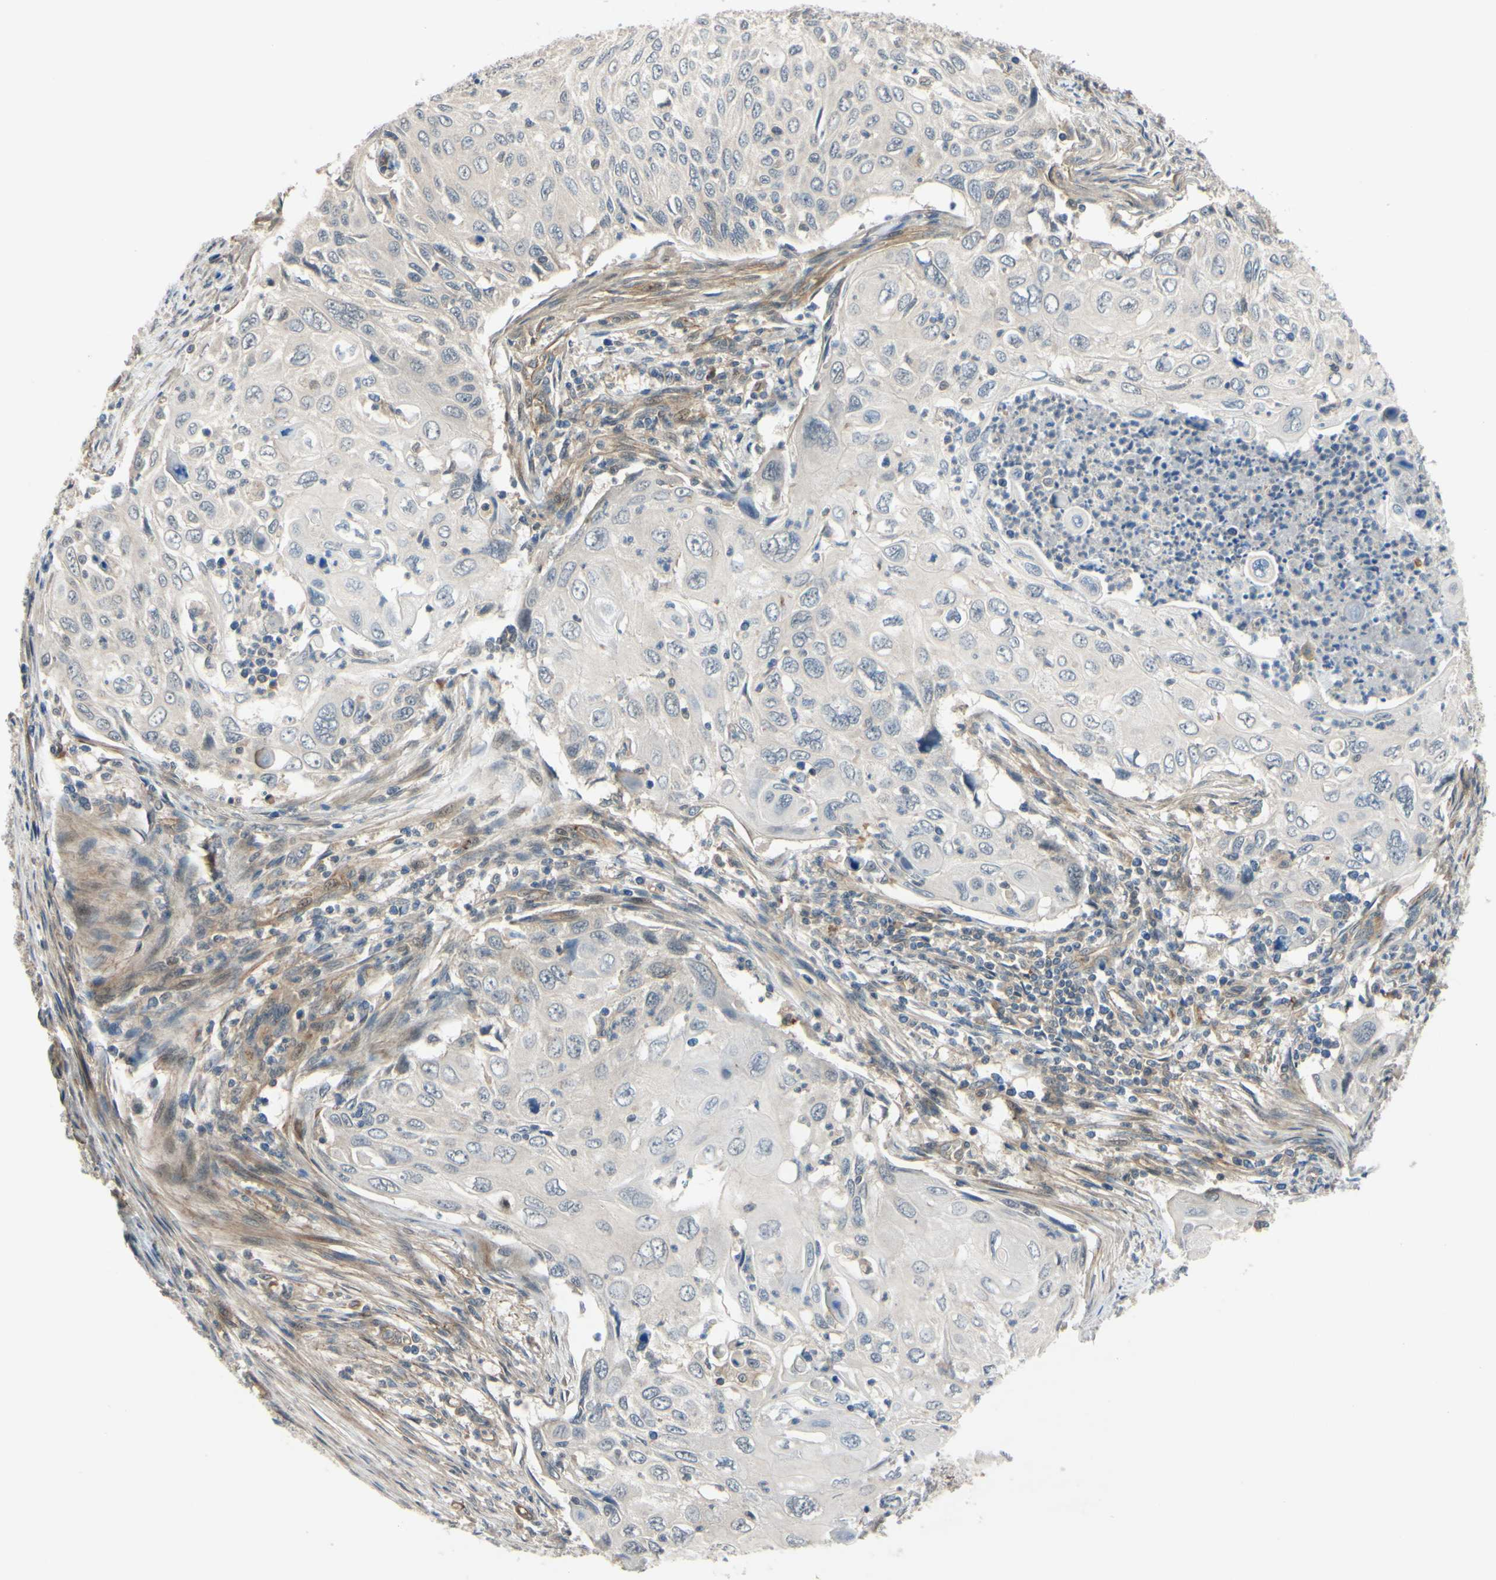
{"staining": {"intensity": "weak", "quantity": "25%-75%", "location": "cytoplasmic/membranous"}, "tissue": "cervical cancer", "cell_type": "Tumor cells", "image_type": "cancer", "snomed": [{"axis": "morphology", "description": "Squamous cell carcinoma, NOS"}, {"axis": "topography", "description": "Cervix"}], "caption": "Weak cytoplasmic/membranous protein expression is identified in approximately 25%-75% of tumor cells in cervical cancer (squamous cell carcinoma). The staining is performed using DAB brown chromogen to label protein expression. The nuclei are counter-stained blue using hematoxylin.", "gene": "COMMD9", "patient": {"sex": "female", "age": 70}}